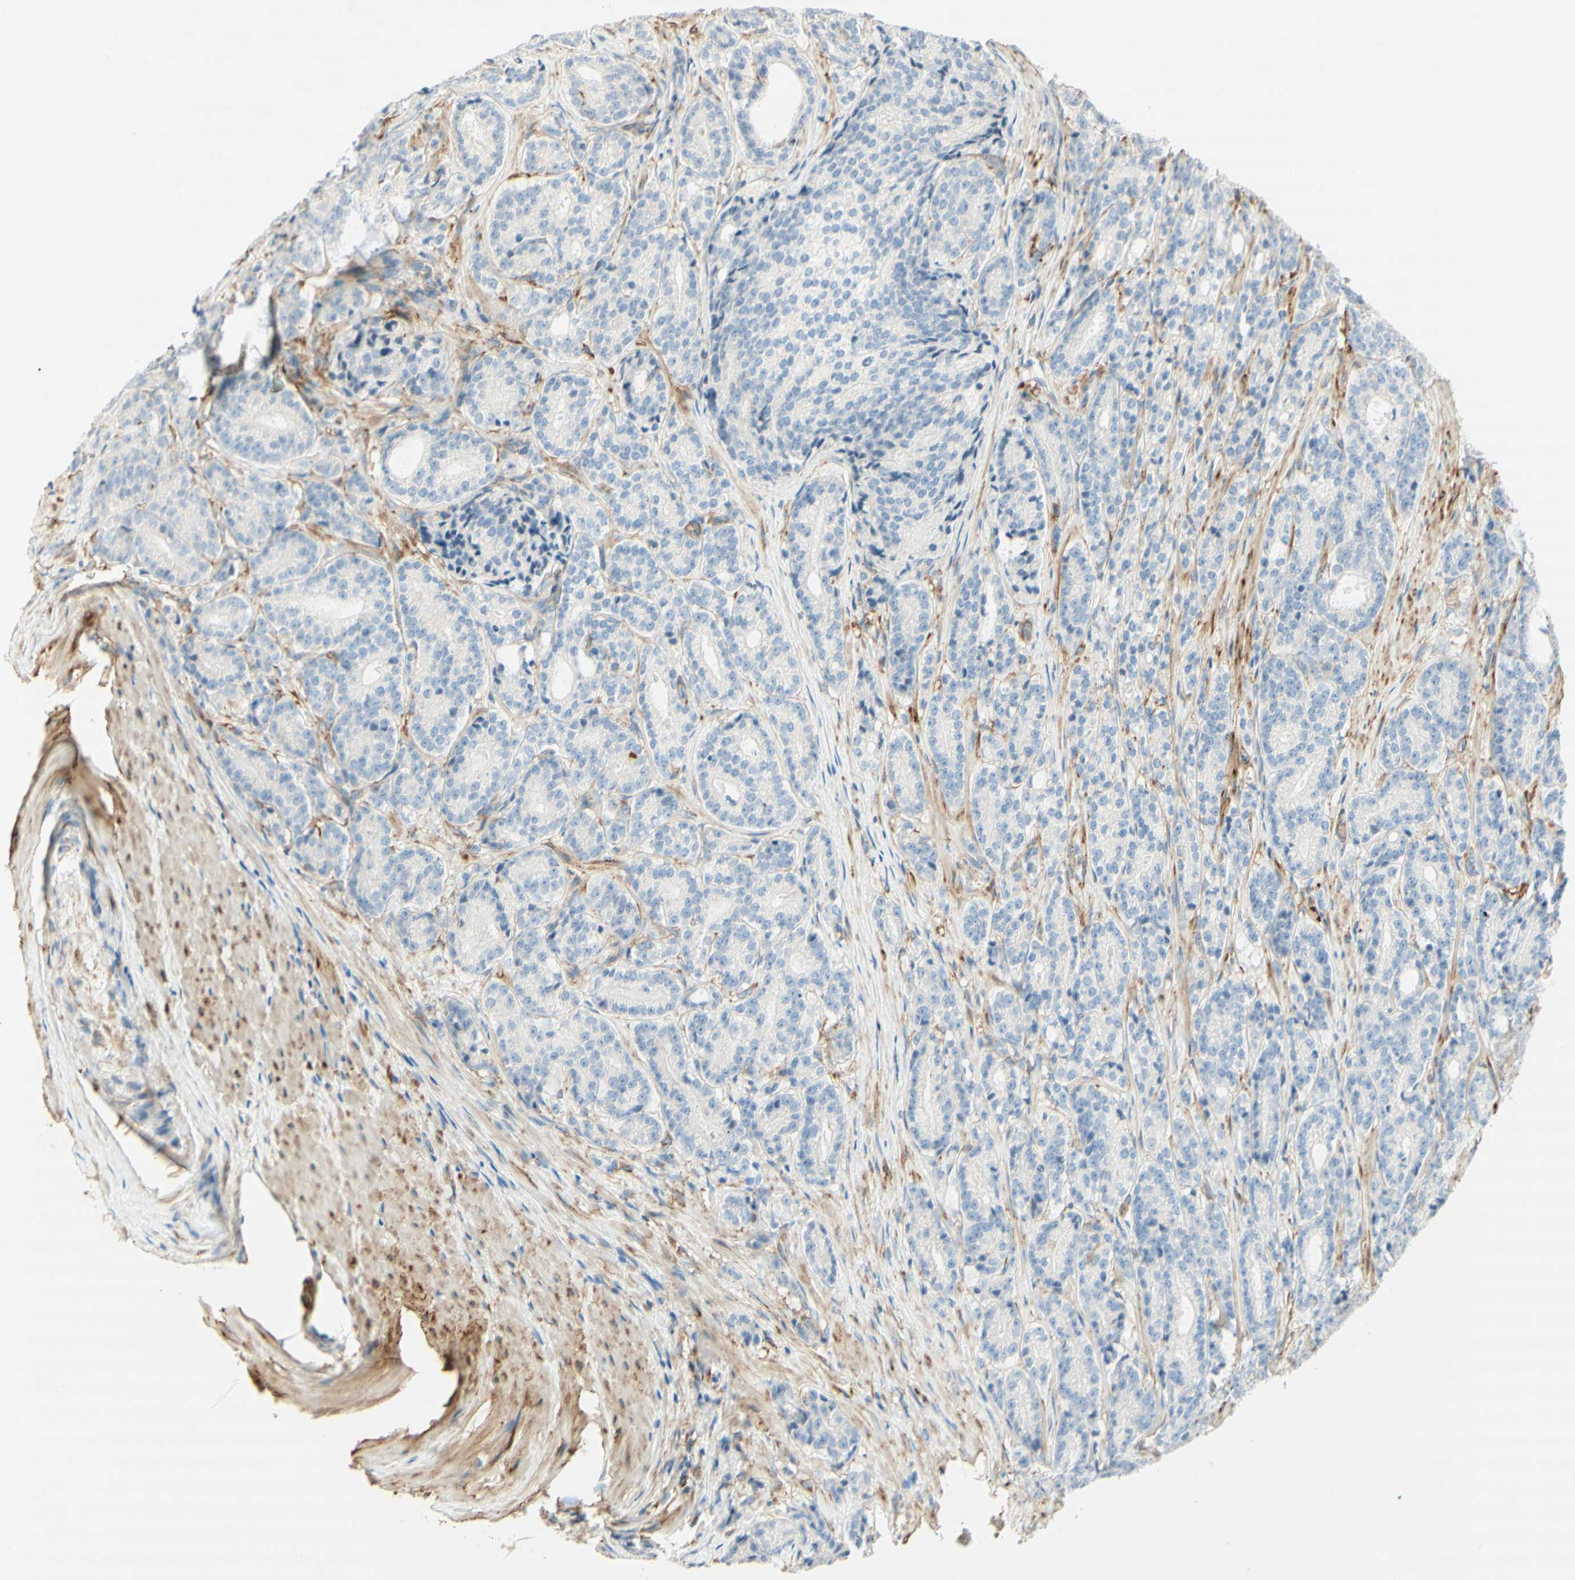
{"staining": {"intensity": "negative", "quantity": "none", "location": "none"}, "tissue": "prostate cancer", "cell_type": "Tumor cells", "image_type": "cancer", "snomed": [{"axis": "morphology", "description": "Adenocarcinoma, High grade"}, {"axis": "topography", "description": "Prostate"}], "caption": "Tumor cells show no significant staining in prostate cancer (high-grade adenocarcinoma).", "gene": "MAP1B", "patient": {"sex": "male", "age": 61}}